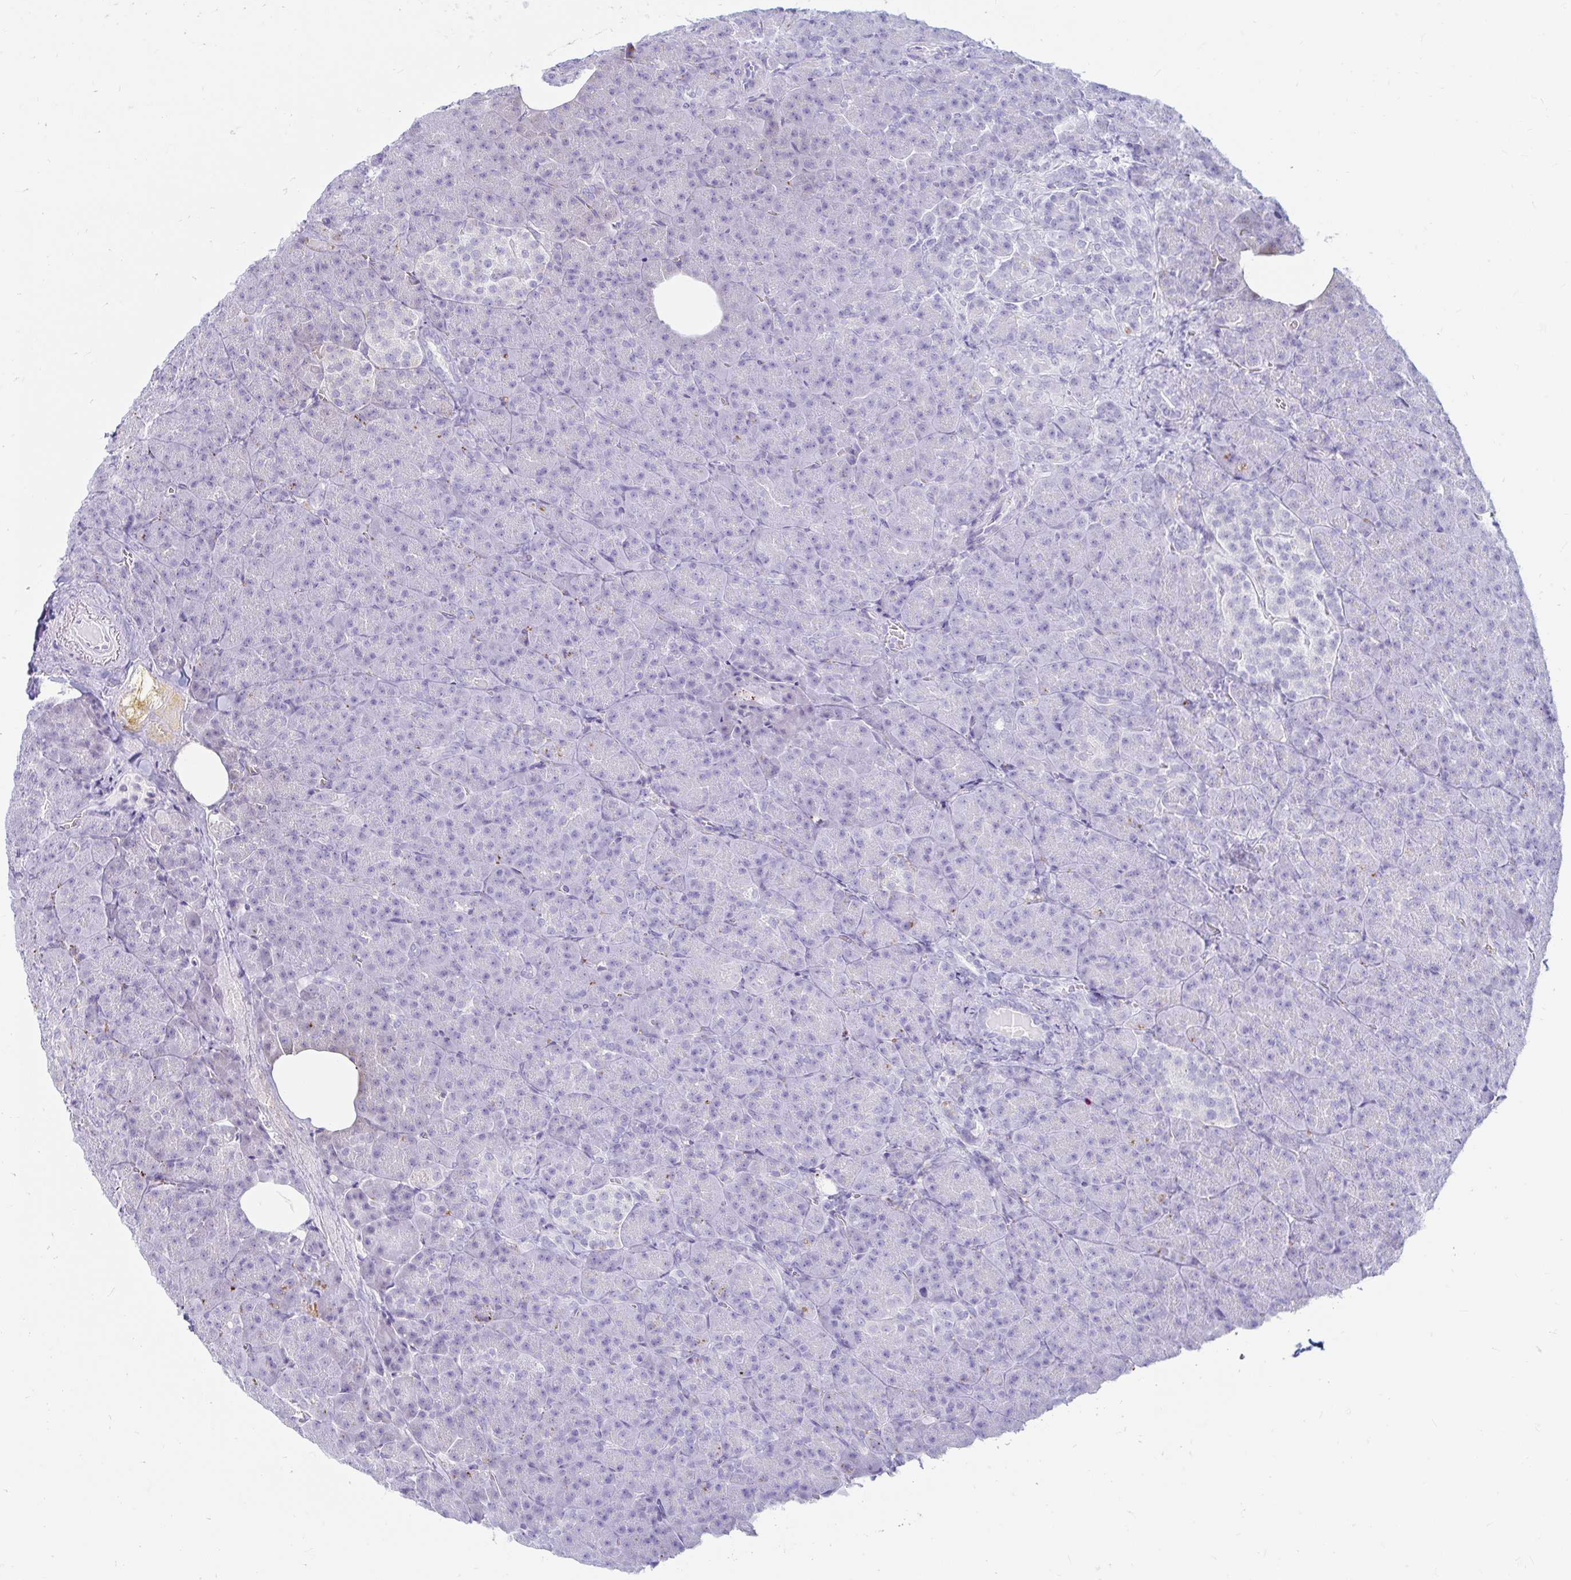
{"staining": {"intensity": "negative", "quantity": "none", "location": "none"}, "tissue": "pancreas", "cell_type": "Exocrine glandular cells", "image_type": "normal", "snomed": [{"axis": "morphology", "description": "Normal tissue, NOS"}, {"axis": "topography", "description": "Pancreas"}], "caption": "Immunohistochemistry photomicrograph of unremarkable pancreas: human pancreas stained with DAB (3,3'-diaminobenzidine) displays no significant protein positivity in exocrine glandular cells.", "gene": "ERICH6", "patient": {"sex": "female", "age": 74}}